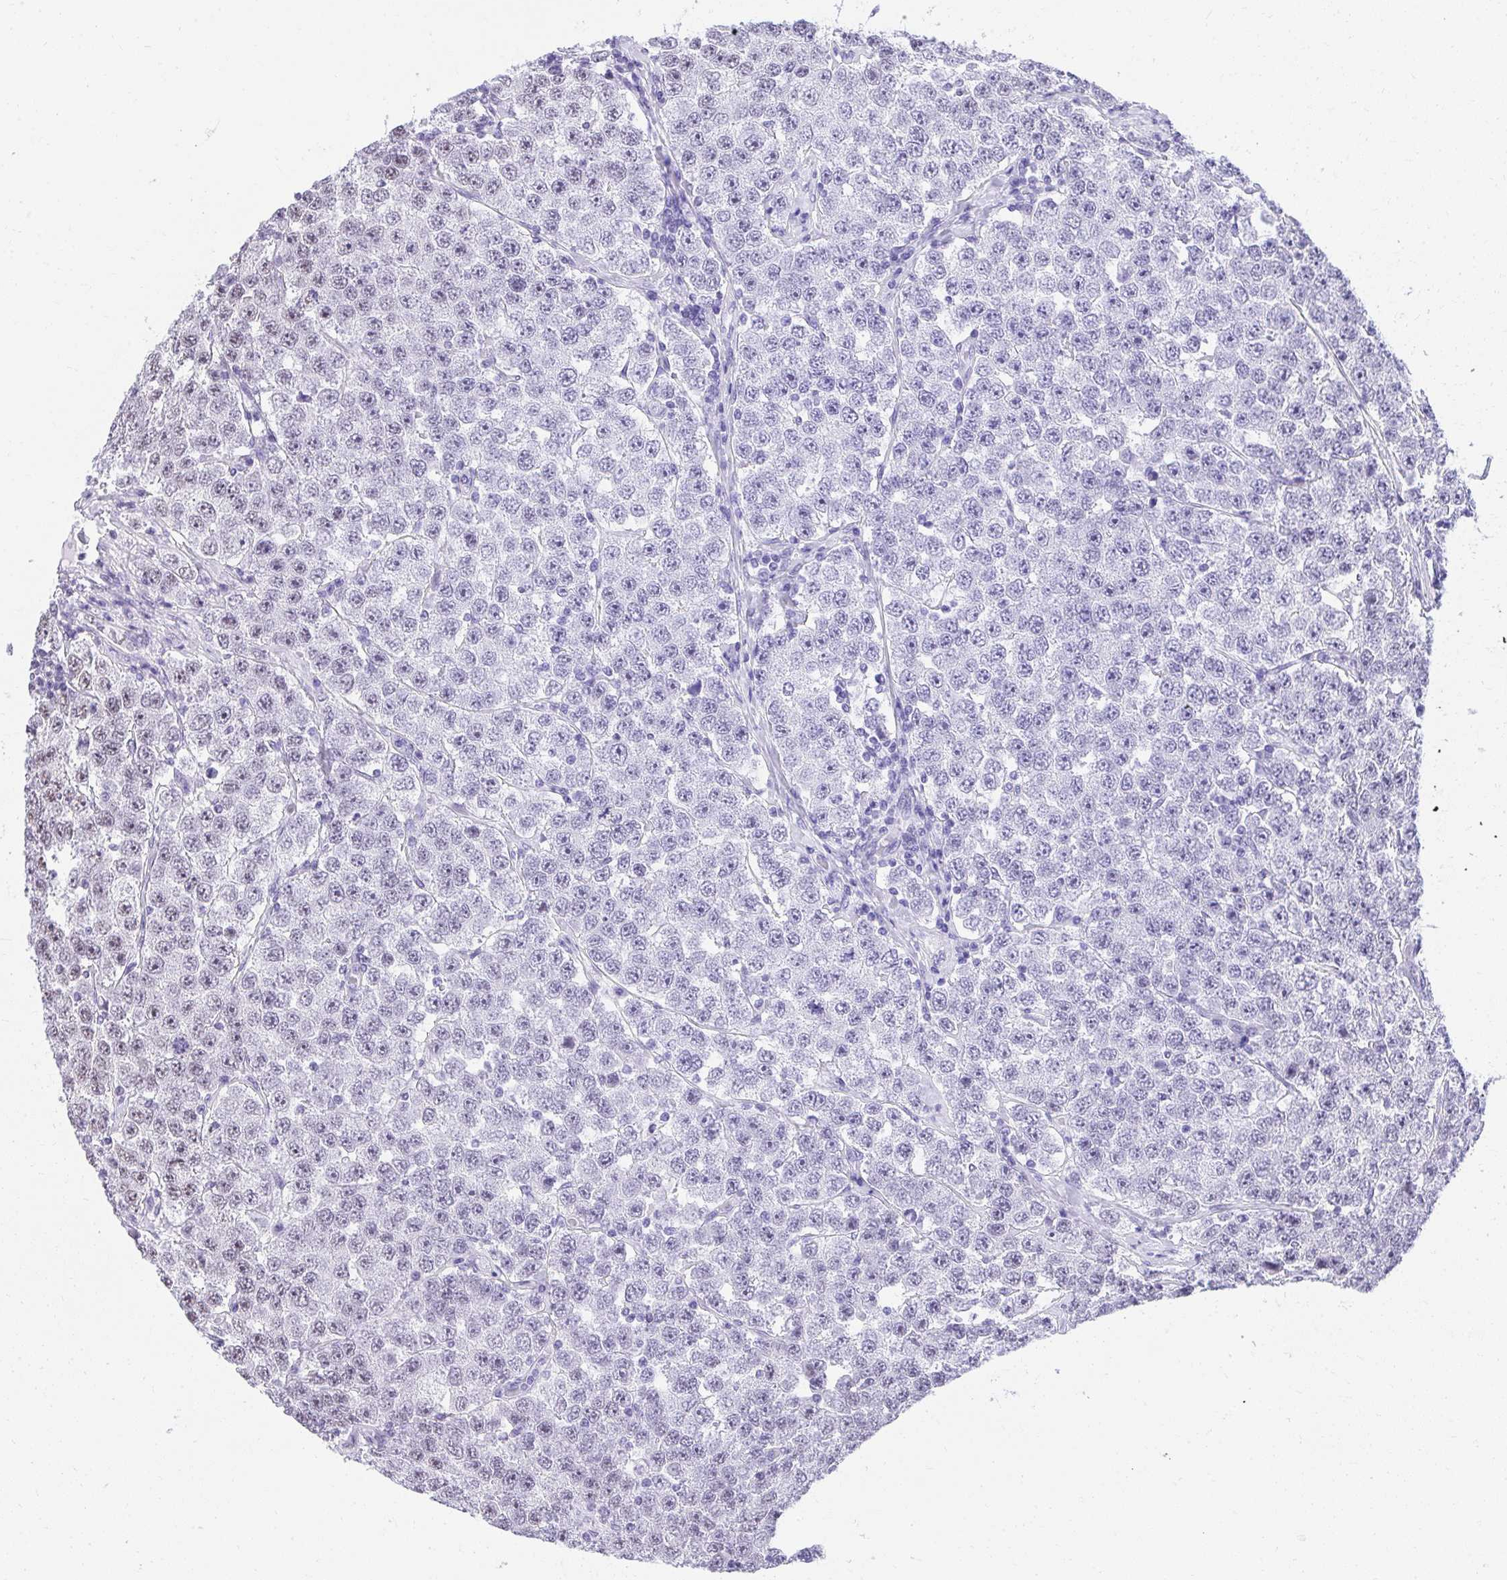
{"staining": {"intensity": "moderate", "quantity": "25%-75%", "location": "nuclear"}, "tissue": "testis cancer", "cell_type": "Tumor cells", "image_type": "cancer", "snomed": [{"axis": "morphology", "description": "Seminoma, NOS"}, {"axis": "topography", "description": "Testis"}], "caption": "Immunohistochemical staining of human testis cancer displays medium levels of moderate nuclear protein staining in about 25%-75% of tumor cells. The protein is shown in brown color, while the nuclei are stained blue.", "gene": "SYNE4", "patient": {"sex": "male", "age": 28}}